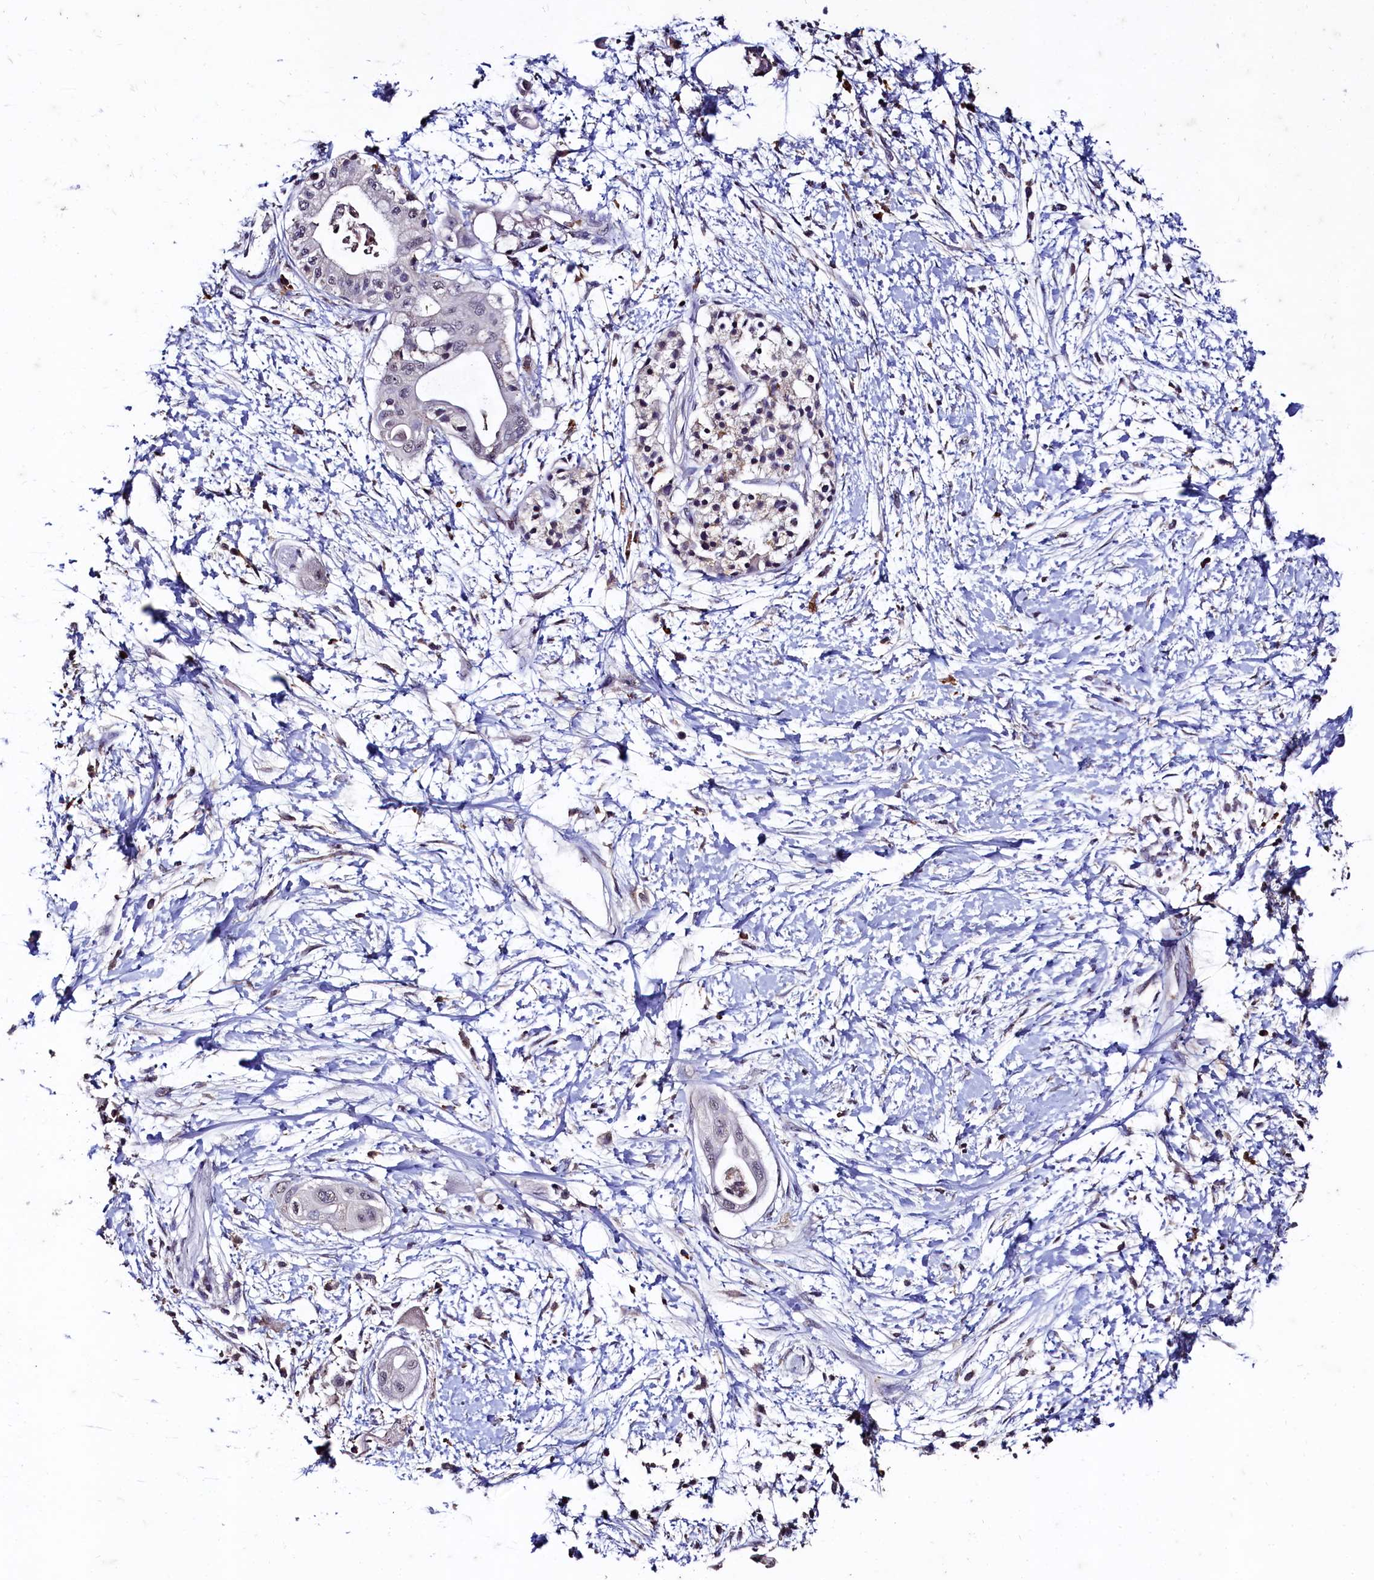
{"staining": {"intensity": "negative", "quantity": "none", "location": "none"}, "tissue": "pancreatic cancer", "cell_type": "Tumor cells", "image_type": "cancer", "snomed": [{"axis": "morphology", "description": "Adenocarcinoma, NOS"}, {"axis": "topography", "description": "Pancreas"}], "caption": "Immunohistochemistry (IHC) of pancreatic adenocarcinoma shows no positivity in tumor cells.", "gene": "CSTPP1", "patient": {"sex": "male", "age": 68}}